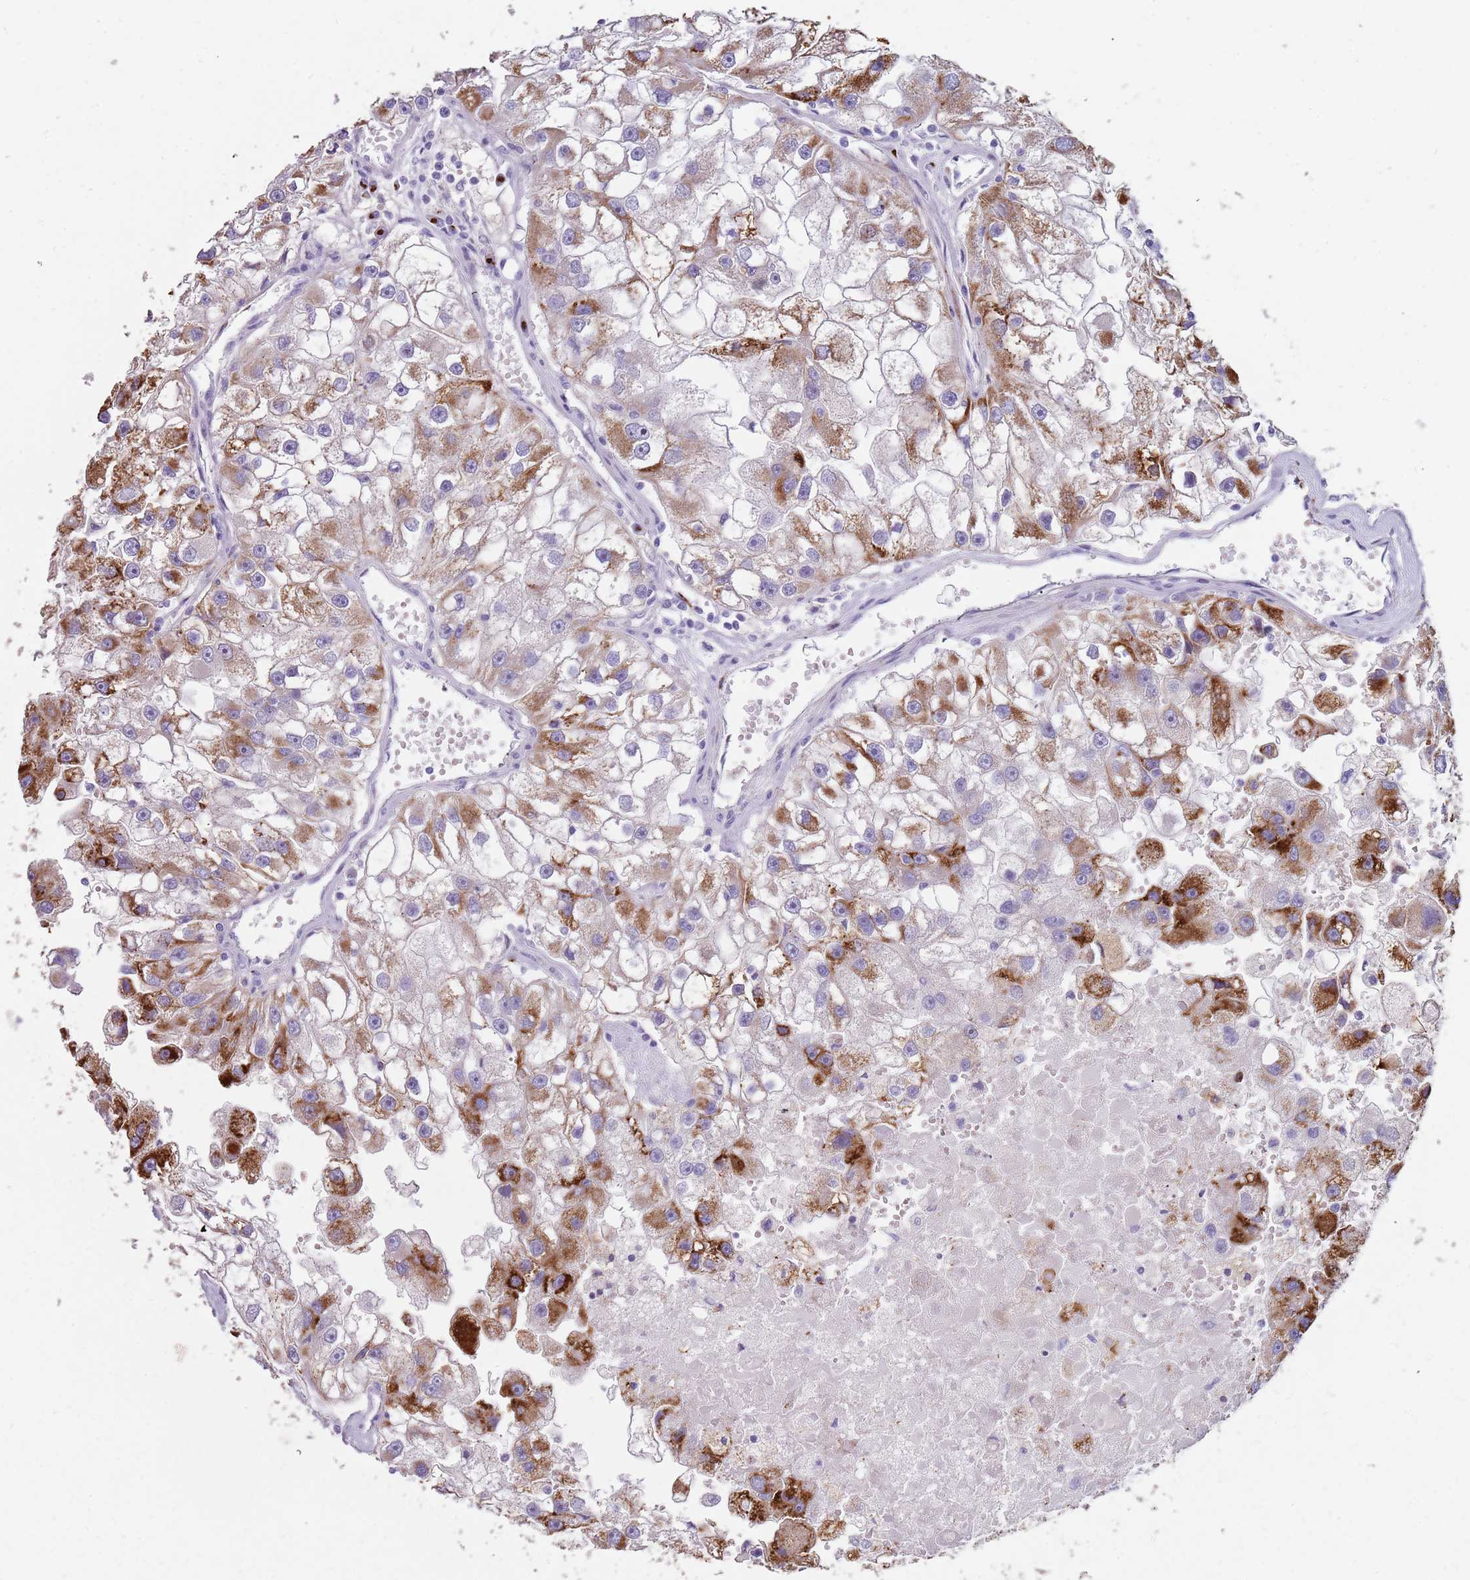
{"staining": {"intensity": "moderate", "quantity": "25%-75%", "location": "cytoplasmic/membranous"}, "tissue": "renal cancer", "cell_type": "Tumor cells", "image_type": "cancer", "snomed": [{"axis": "morphology", "description": "Adenocarcinoma, NOS"}, {"axis": "topography", "description": "Kidney"}], "caption": "Immunohistochemical staining of human renal cancer displays moderate cytoplasmic/membranous protein positivity in about 25%-75% of tumor cells.", "gene": "C2CD3", "patient": {"sex": "male", "age": 63}}